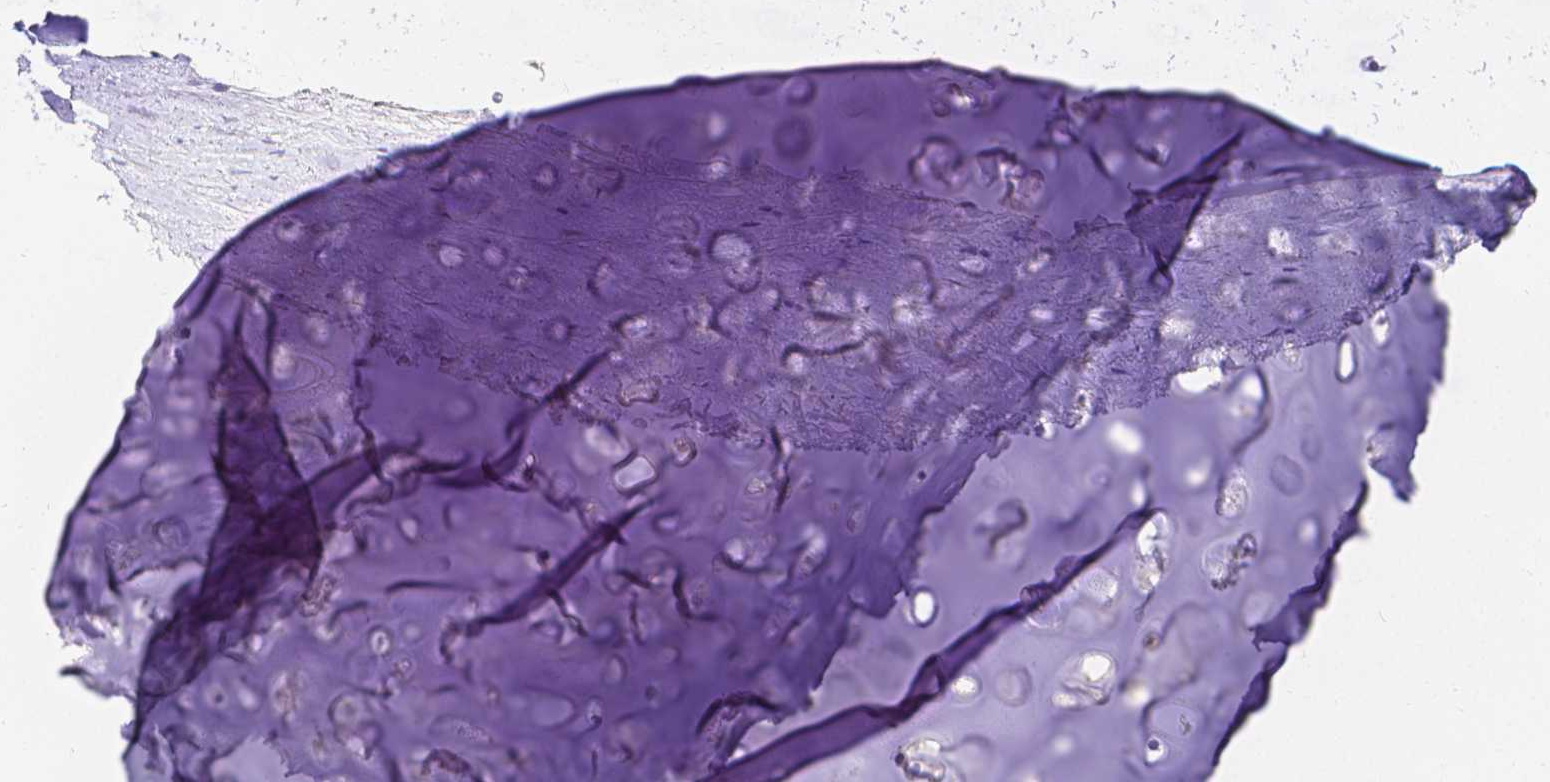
{"staining": {"intensity": "negative", "quantity": "none", "location": "none"}, "tissue": "adipose tissue", "cell_type": "Adipocytes", "image_type": "normal", "snomed": [{"axis": "morphology", "description": "Normal tissue, NOS"}, {"axis": "morphology", "description": "Degeneration, NOS"}, {"axis": "topography", "description": "Cartilage tissue"}, {"axis": "topography", "description": "Lung"}], "caption": "Adipose tissue was stained to show a protein in brown. There is no significant expression in adipocytes. (Immunohistochemistry (ihc), brightfield microscopy, high magnification).", "gene": "CCNB1", "patient": {"sex": "female", "age": 61}}